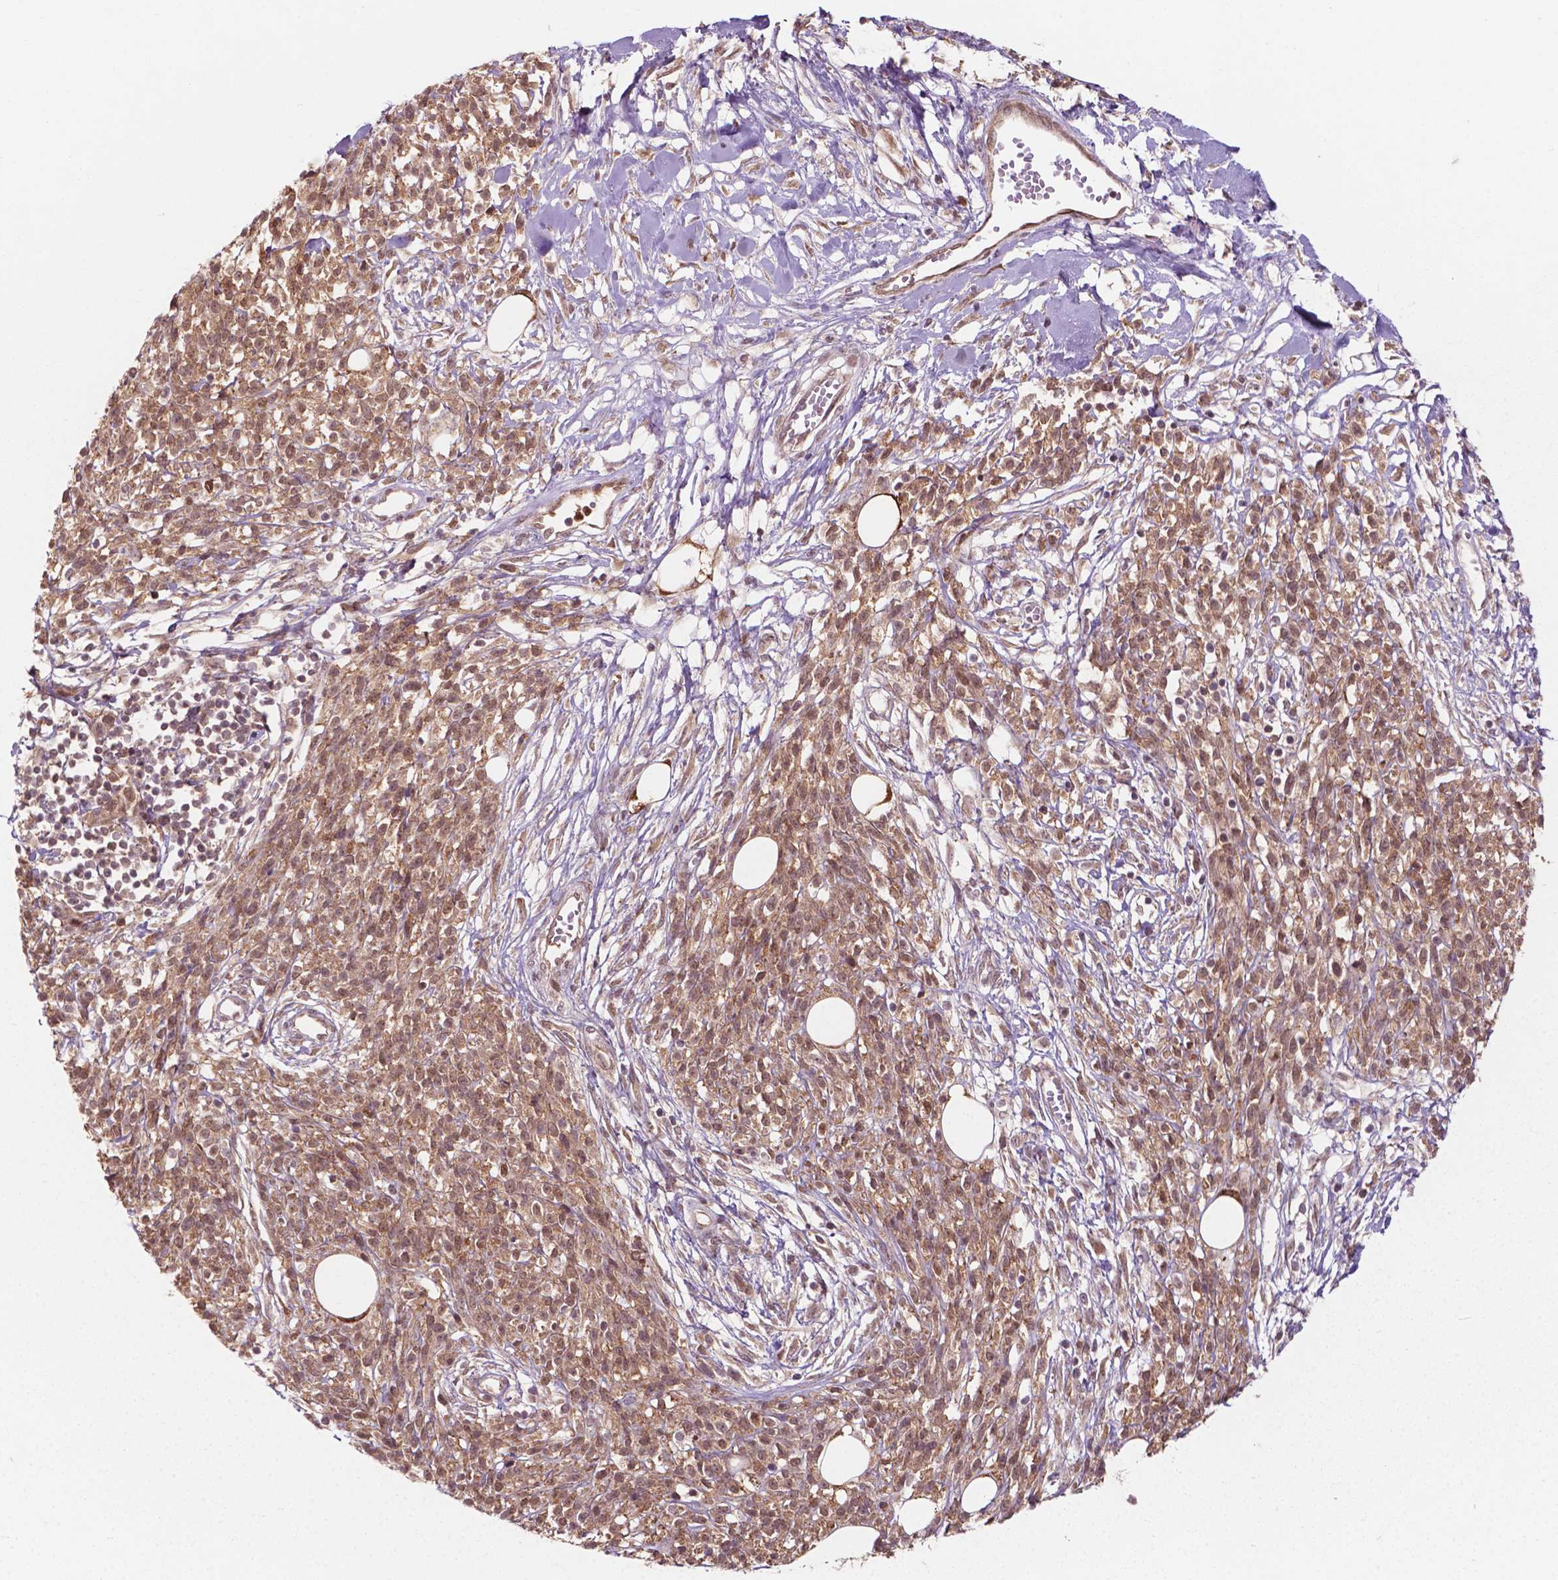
{"staining": {"intensity": "moderate", "quantity": ">75%", "location": "cytoplasmic/membranous,nuclear"}, "tissue": "melanoma", "cell_type": "Tumor cells", "image_type": "cancer", "snomed": [{"axis": "morphology", "description": "Malignant melanoma, NOS"}, {"axis": "topography", "description": "Skin"}, {"axis": "topography", "description": "Skin of trunk"}], "caption": "This is a micrograph of immunohistochemistry (IHC) staining of melanoma, which shows moderate positivity in the cytoplasmic/membranous and nuclear of tumor cells.", "gene": "NFAT5", "patient": {"sex": "male", "age": 74}}